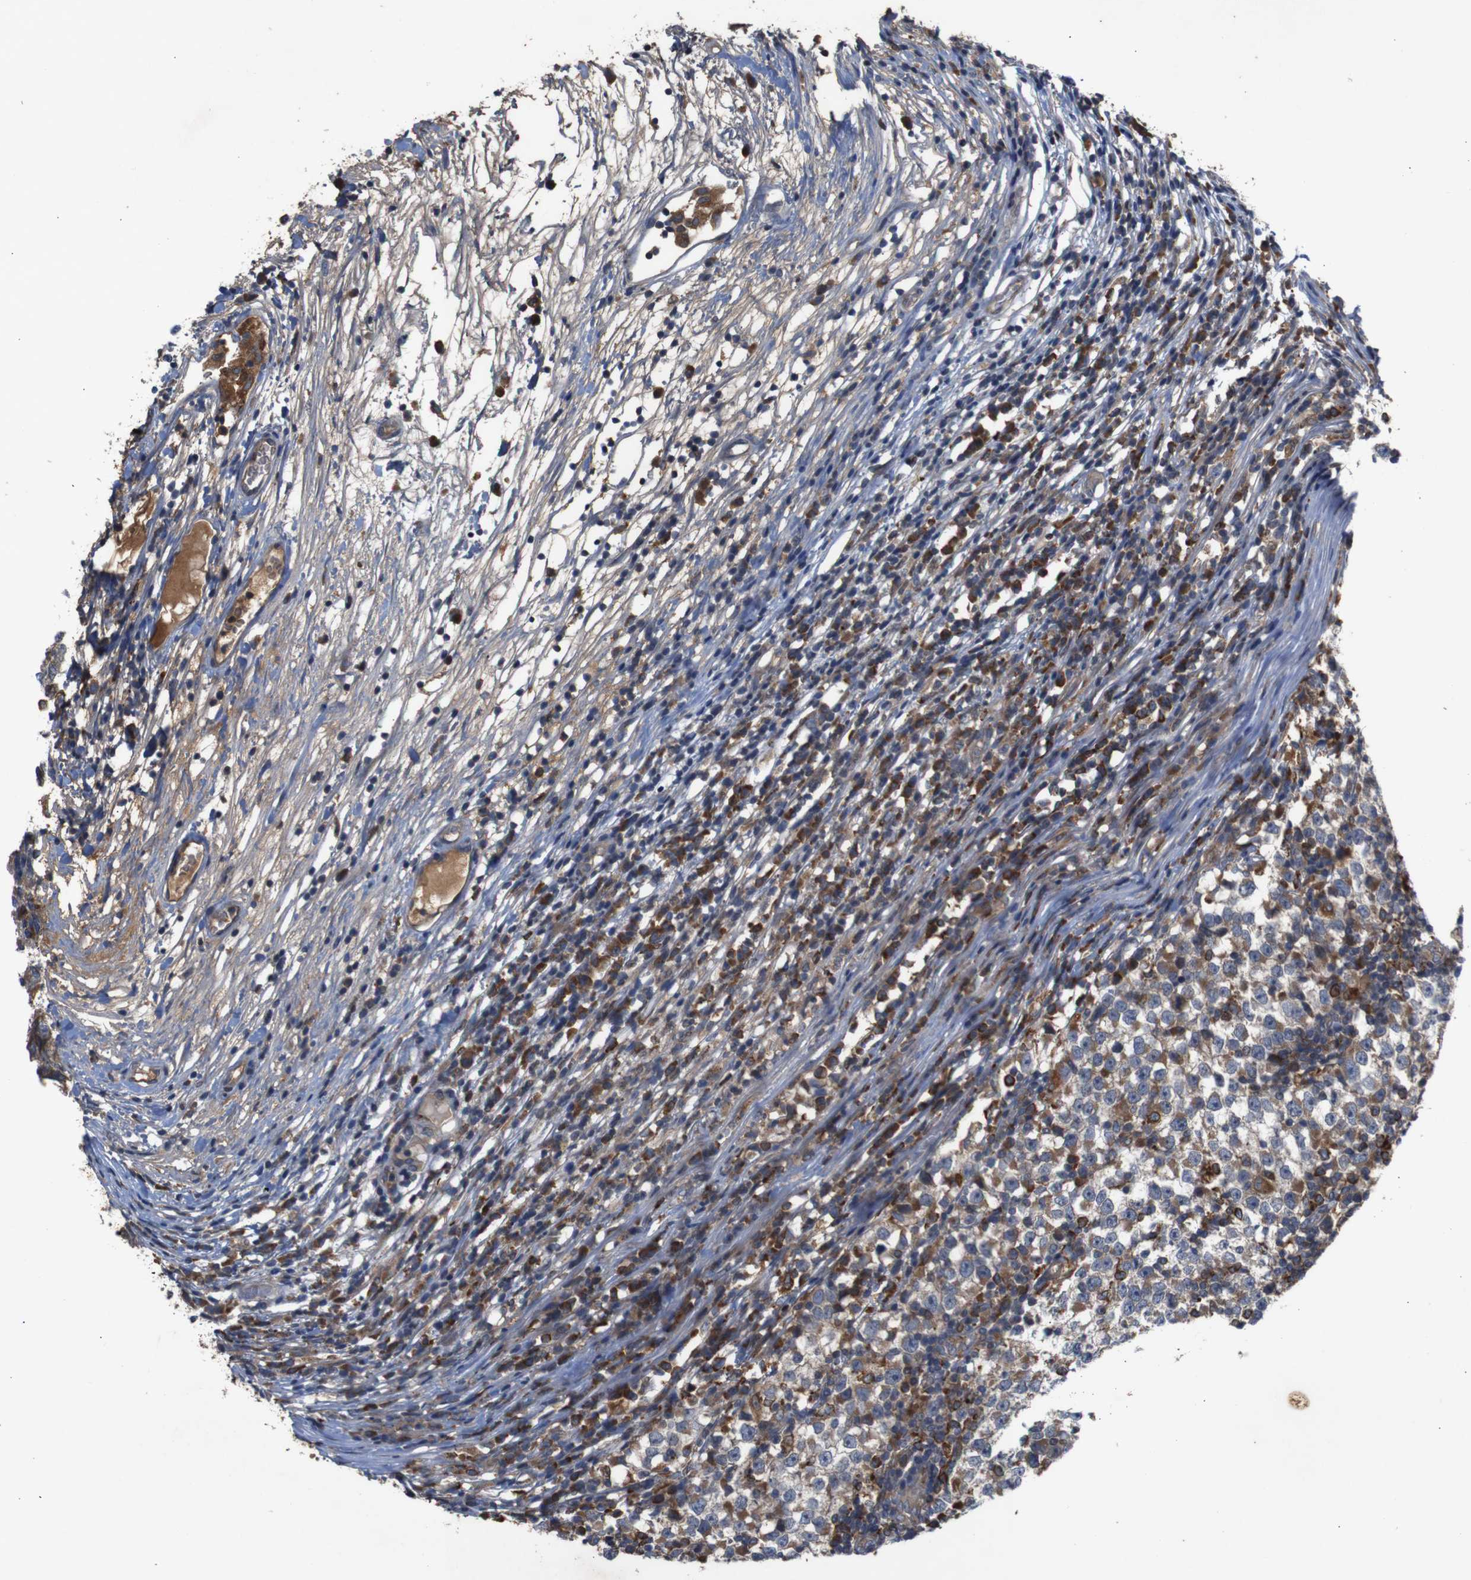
{"staining": {"intensity": "moderate", "quantity": "25%-75%", "location": "cytoplasmic/membranous"}, "tissue": "testis cancer", "cell_type": "Tumor cells", "image_type": "cancer", "snomed": [{"axis": "morphology", "description": "Seminoma, NOS"}, {"axis": "topography", "description": "Testis"}], "caption": "Immunohistochemistry (IHC) photomicrograph of testis cancer (seminoma) stained for a protein (brown), which reveals medium levels of moderate cytoplasmic/membranous positivity in approximately 25%-75% of tumor cells.", "gene": "PTPN1", "patient": {"sex": "male", "age": 65}}